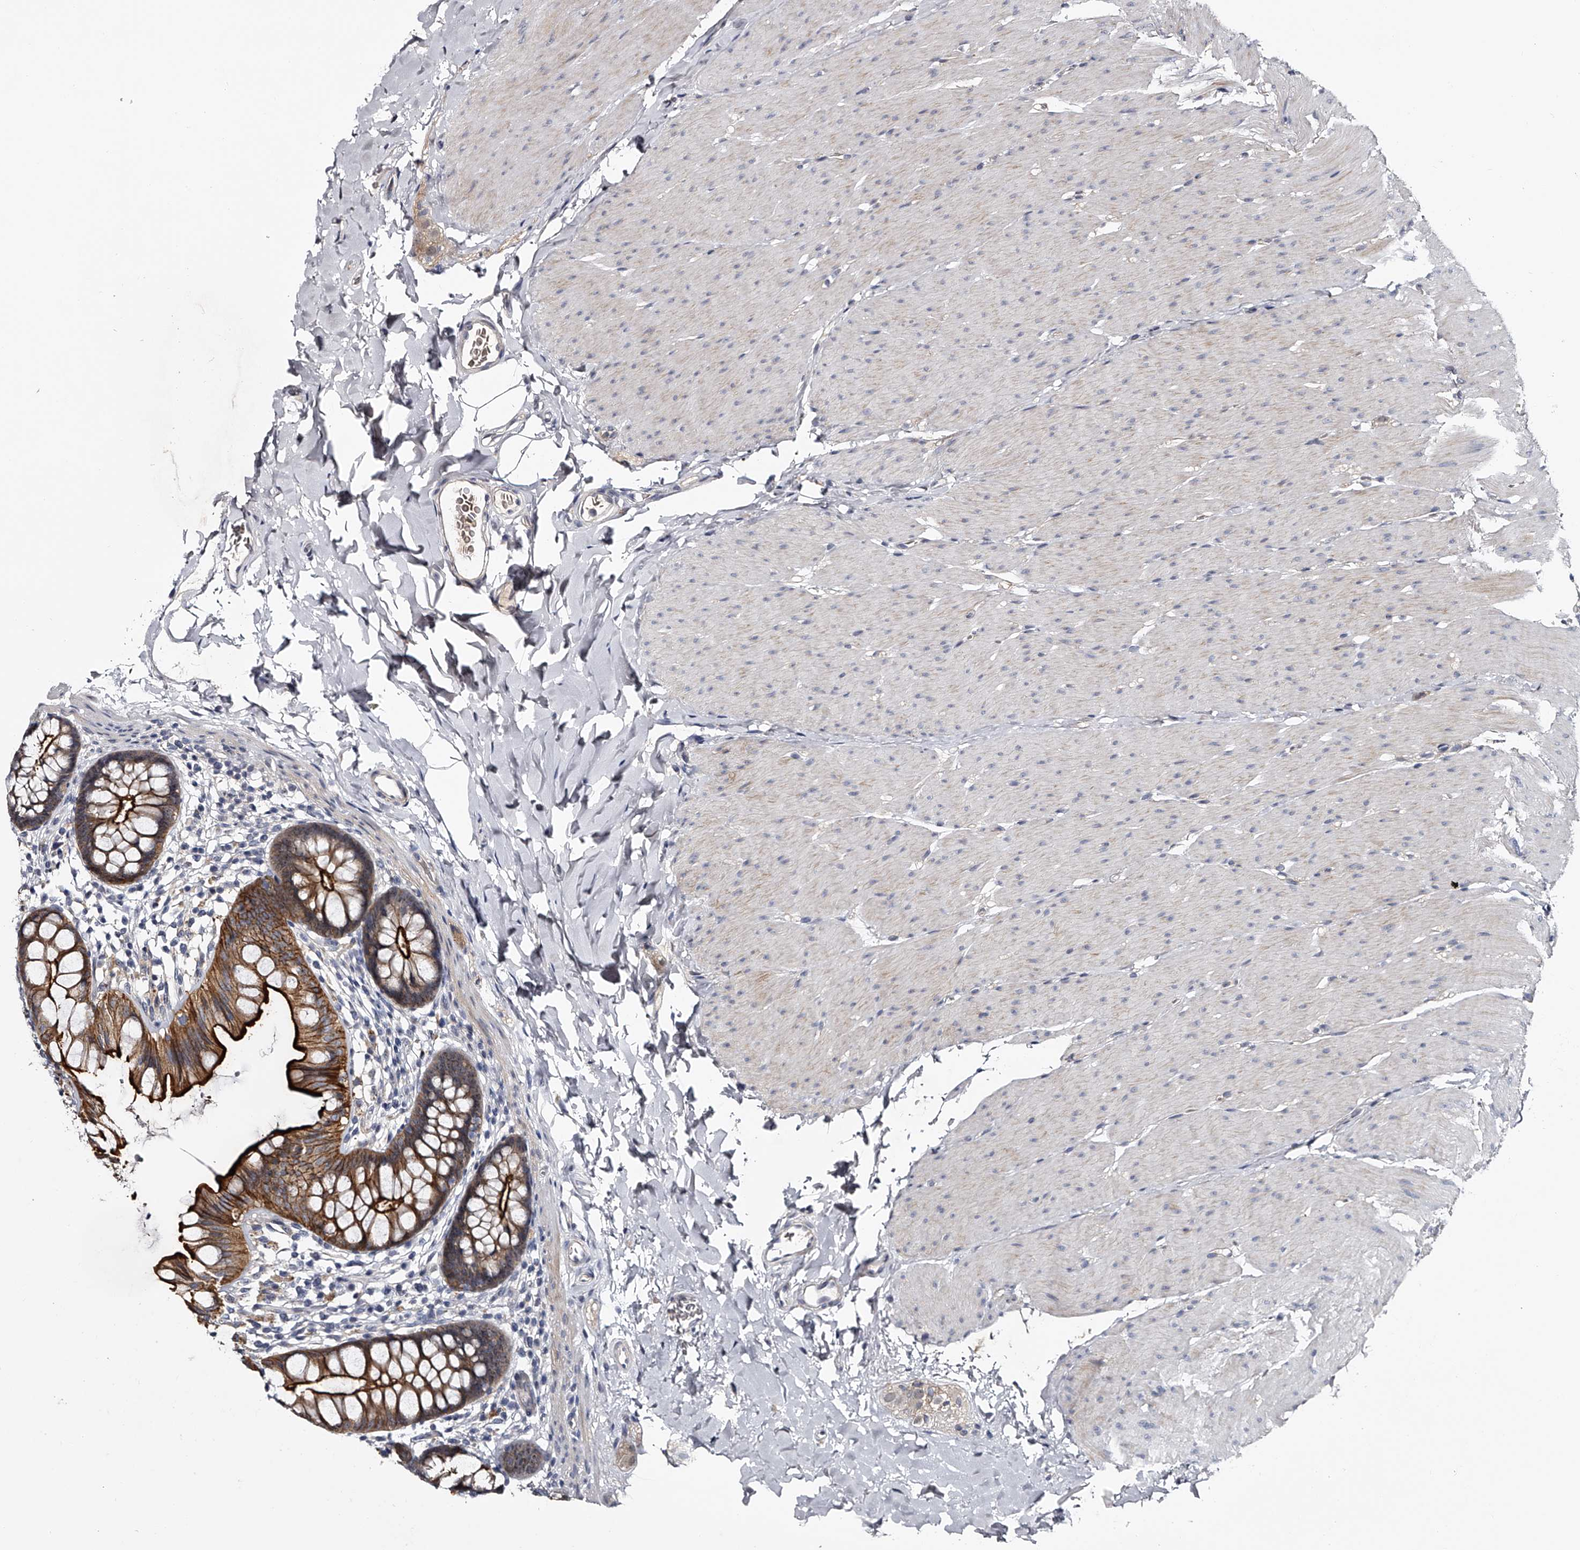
{"staining": {"intensity": "weak", "quantity": ">75%", "location": "cytoplasmic/membranous"}, "tissue": "colon", "cell_type": "Endothelial cells", "image_type": "normal", "snomed": [{"axis": "morphology", "description": "Normal tissue, NOS"}, {"axis": "topography", "description": "Colon"}], "caption": "Weak cytoplasmic/membranous staining is appreciated in approximately >75% of endothelial cells in benign colon.", "gene": "MDN1", "patient": {"sex": "female", "age": 62}}